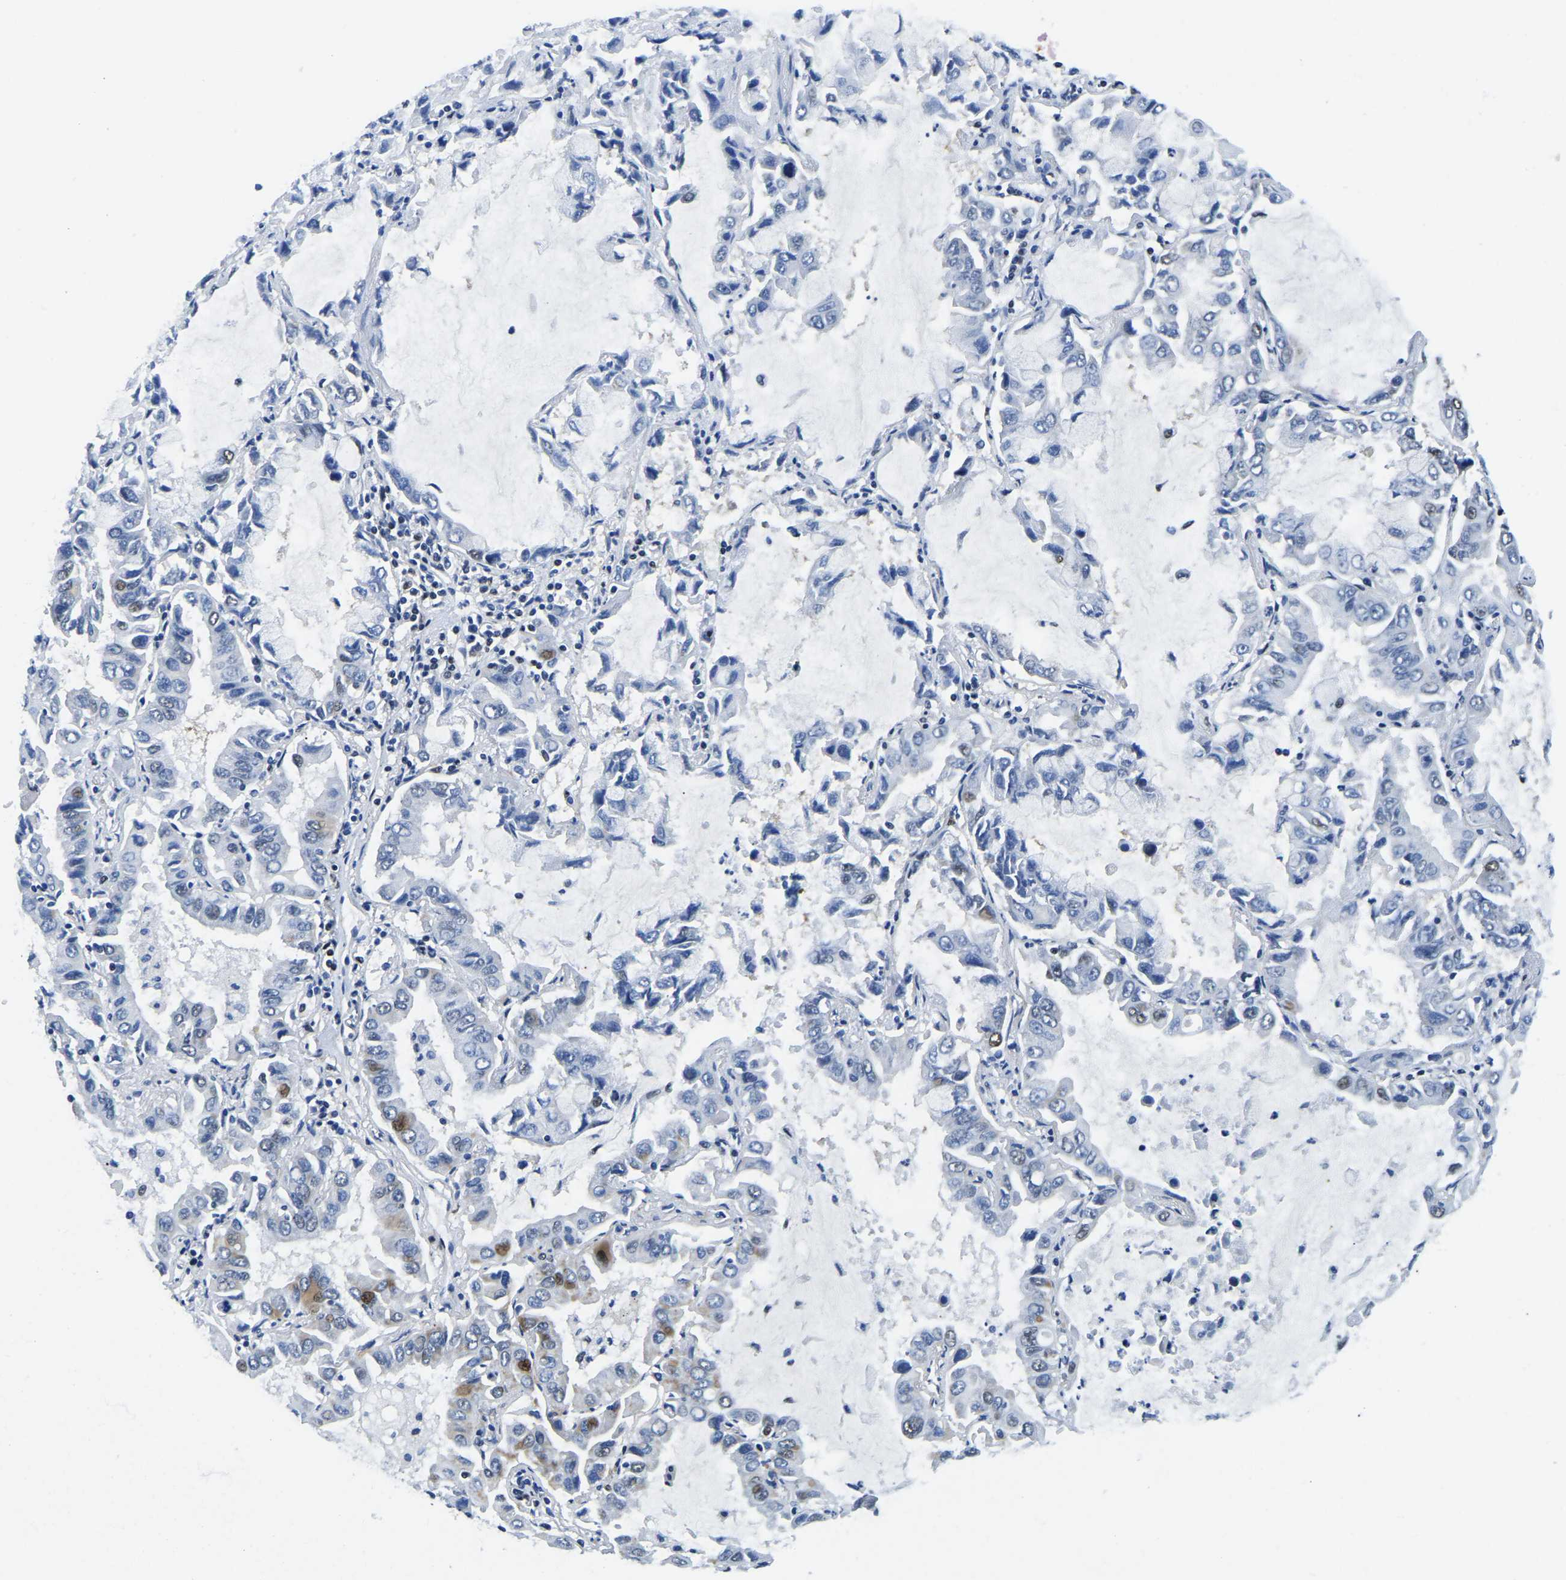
{"staining": {"intensity": "strong", "quantity": "<25%", "location": "nuclear"}, "tissue": "lung cancer", "cell_type": "Tumor cells", "image_type": "cancer", "snomed": [{"axis": "morphology", "description": "Adenocarcinoma, NOS"}, {"axis": "topography", "description": "Lung"}], "caption": "Lung cancer (adenocarcinoma) was stained to show a protein in brown. There is medium levels of strong nuclear expression in approximately <25% of tumor cells. Using DAB (brown) and hematoxylin (blue) stains, captured at high magnification using brightfield microscopy.", "gene": "UBA1", "patient": {"sex": "male", "age": 64}}